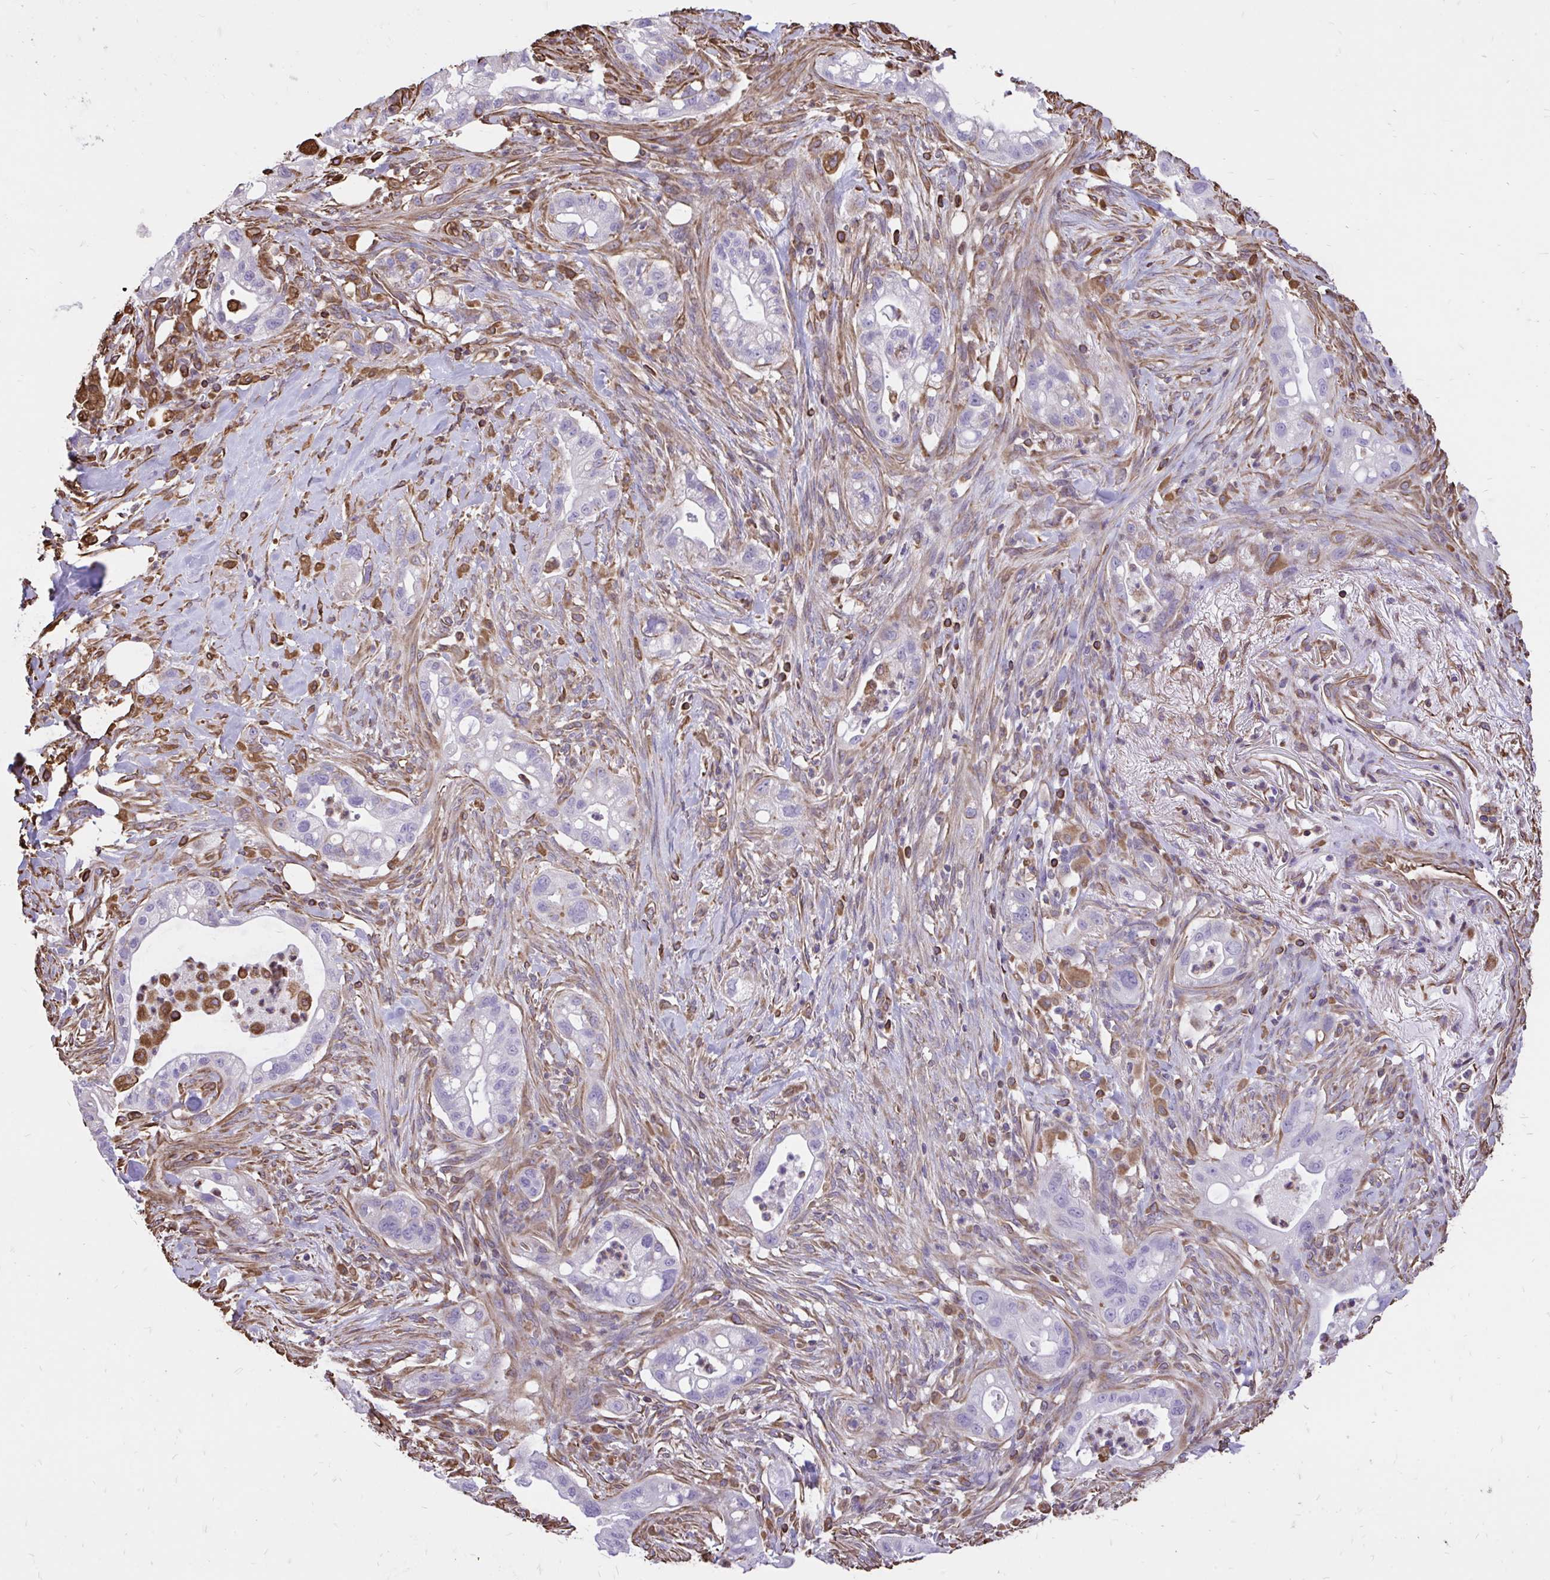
{"staining": {"intensity": "negative", "quantity": "none", "location": "none"}, "tissue": "pancreatic cancer", "cell_type": "Tumor cells", "image_type": "cancer", "snomed": [{"axis": "morphology", "description": "Adenocarcinoma, NOS"}, {"axis": "topography", "description": "Pancreas"}], "caption": "High magnification brightfield microscopy of pancreatic cancer (adenocarcinoma) stained with DAB (3,3'-diaminobenzidine) (brown) and counterstained with hematoxylin (blue): tumor cells show no significant positivity.", "gene": "RNF103", "patient": {"sex": "male", "age": 44}}